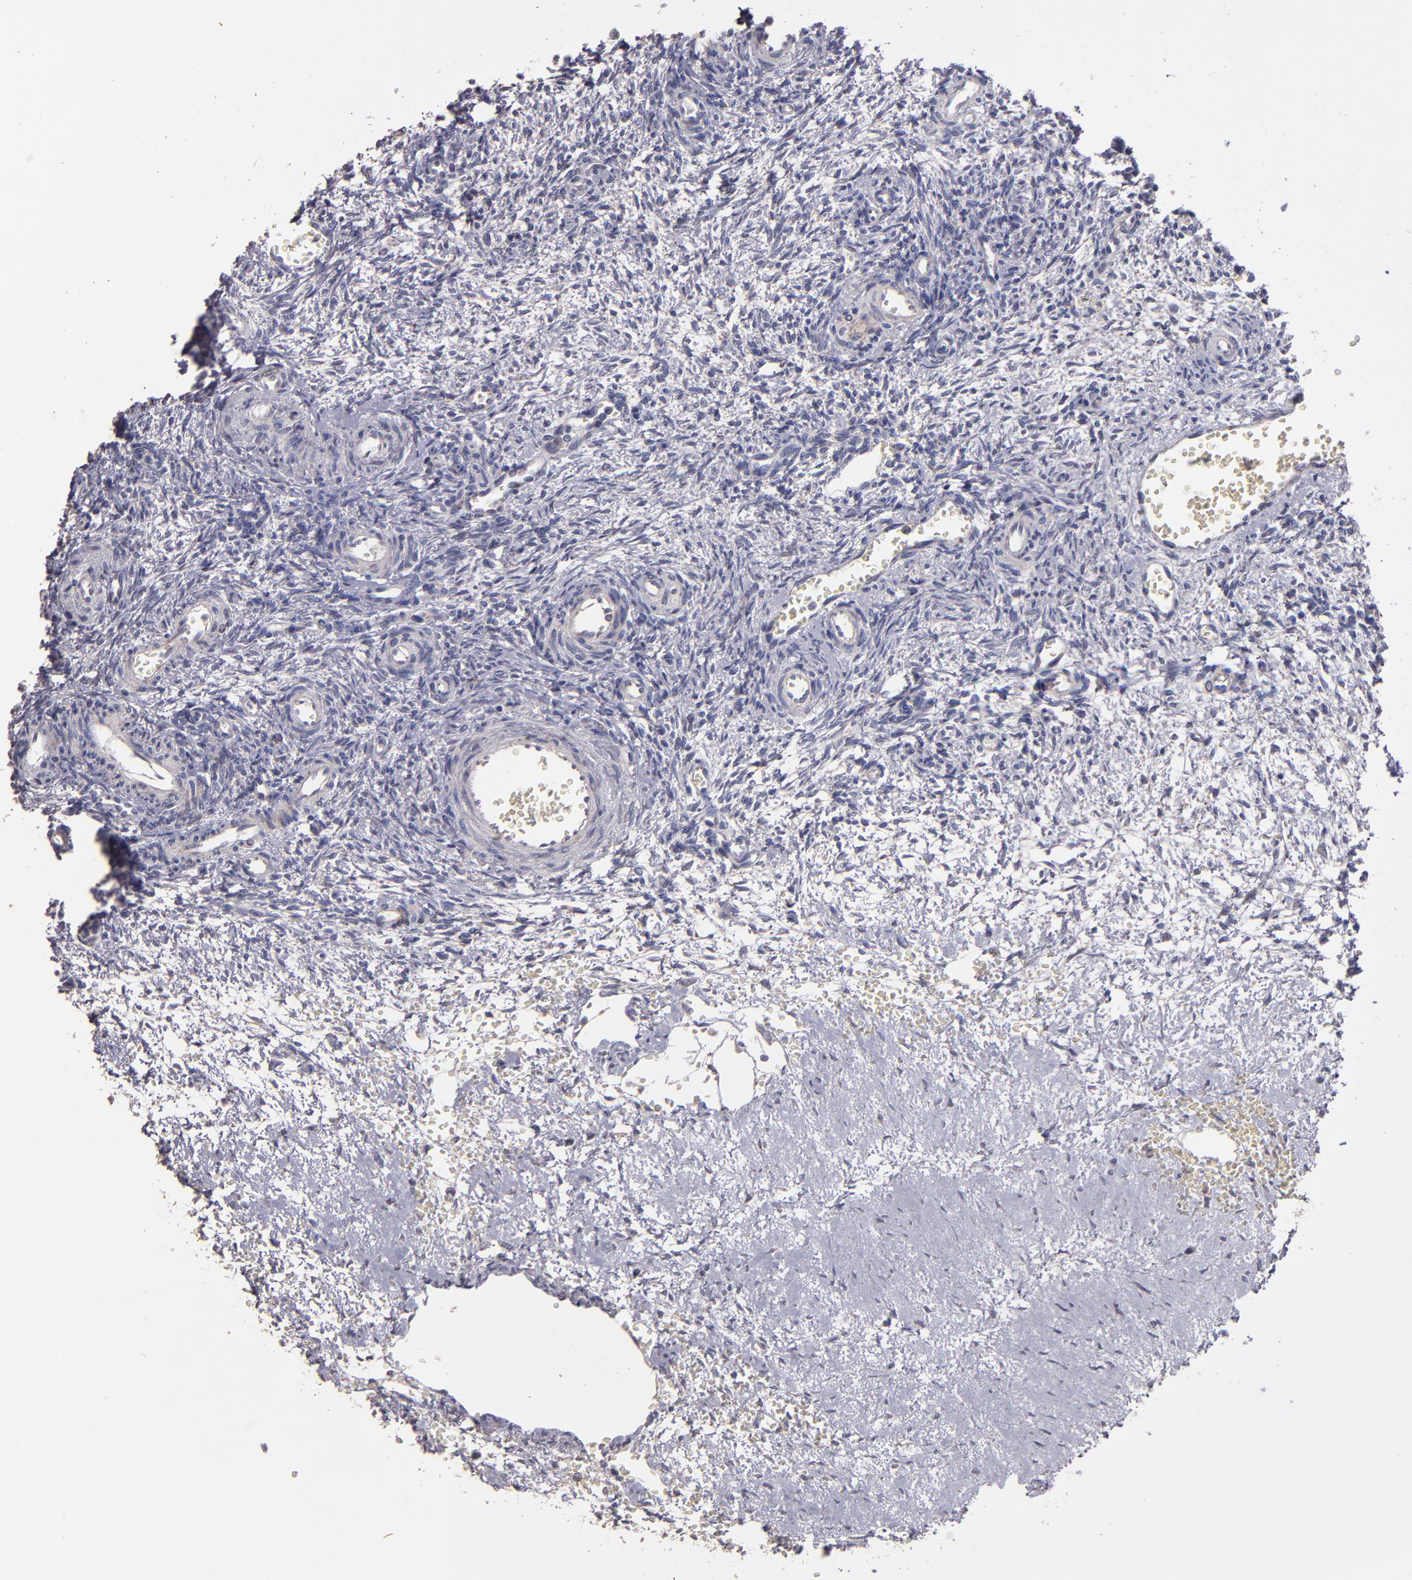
{"staining": {"intensity": "negative", "quantity": "none", "location": "none"}, "tissue": "ovary", "cell_type": "Follicle cells", "image_type": "normal", "snomed": [{"axis": "morphology", "description": "Normal tissue, NOS"}, {"axis": "topography", "description": "Ovary"}], "caption": "Immunohistochemical staining of benign human ovary demonstrates no significant positivity in follicle cells. Nuclei are stained in blue.", "gene": "CLTA", "patient": {"sex": "female", "age": 39}}